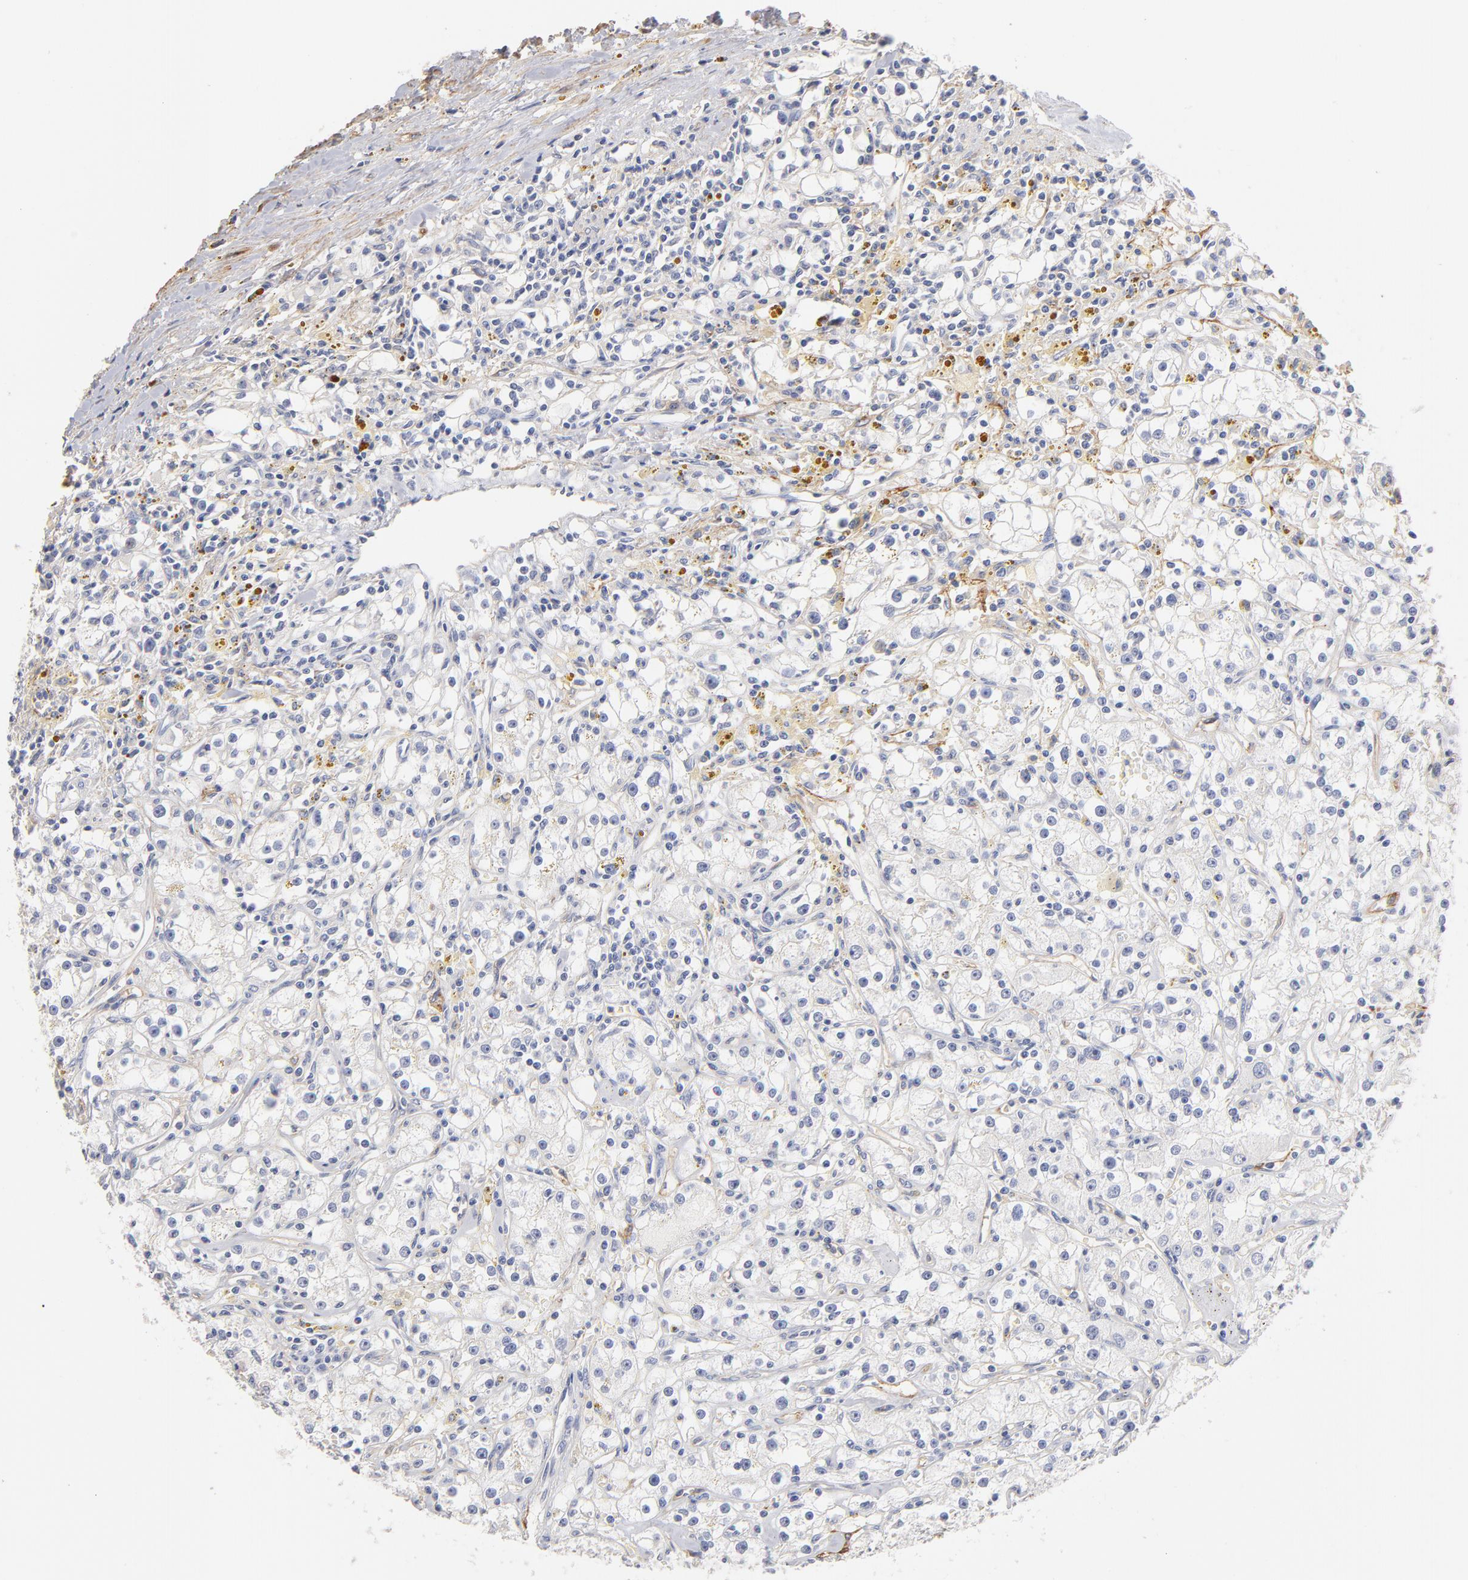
{"staining": {"intensity": "negative", "quantity": "none", "location": "none"}, "tissue": "renal cancer", "cell_type": "Tumor cells", "image_type": "cancer", "snomed": [{"axis": "morphology", "description": "Adenocarcinoma, NOS"}, {"axis": "topography", "description": "Kidney"}], "caption": "Tumor cells show no significant protein positivity in renal adenocarcinoma.", "gene": "ITGA8", "patient": {"sex": "male", "age": 56}}